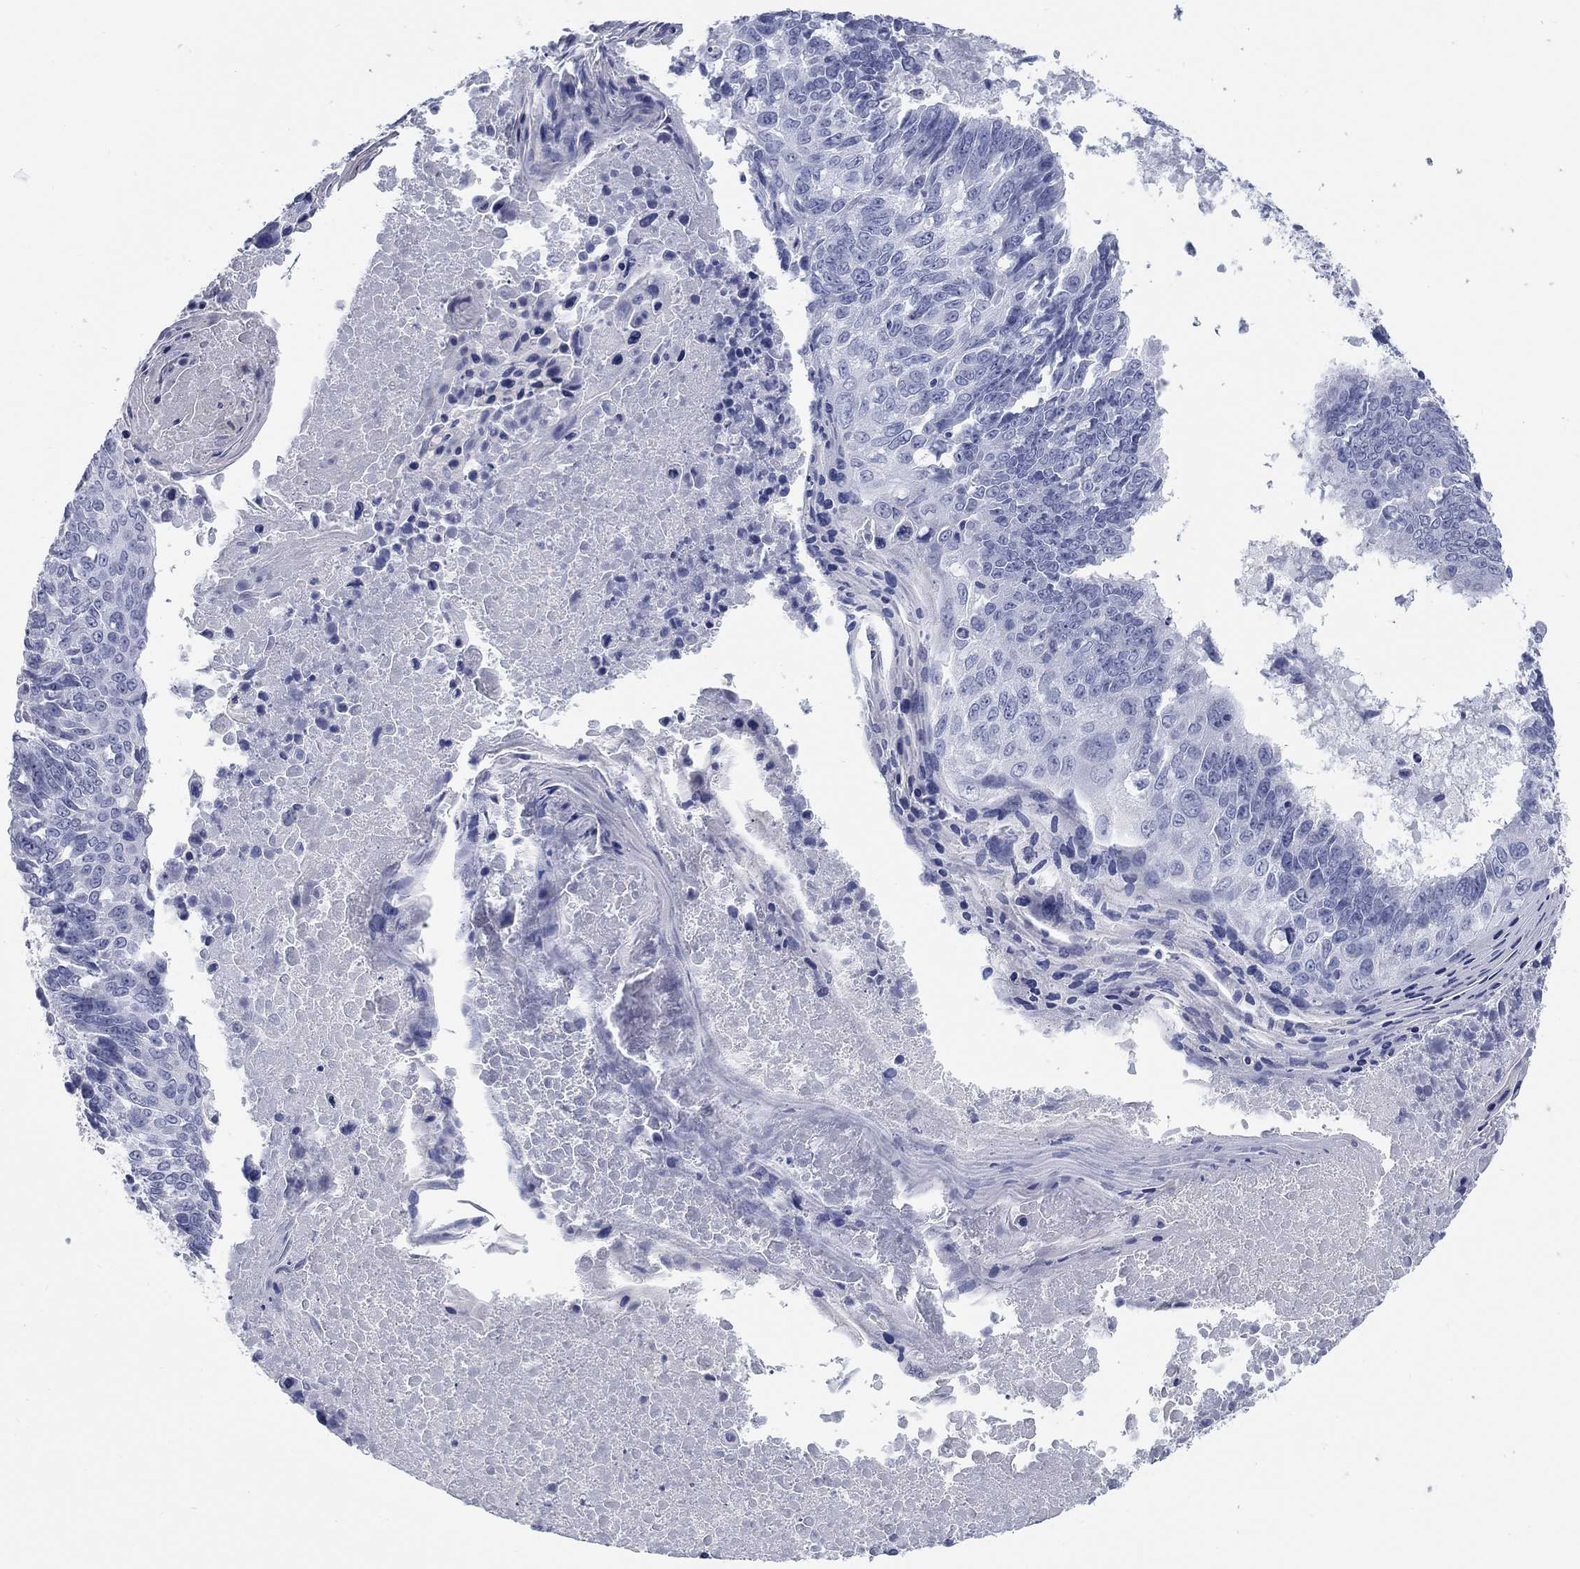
{"staining": {"intensity": "negative", "quantity": "none", "location": "none"}, "tissue": "lung cancer", "cell_type": "Tumor cells", "image_type": "cancer", "snomed": [{"axis": "morphology", "description": "Squamous cell carcinoma, NOS"}, {"axis": "topography", "description": "Lung"}], "caption": "The micrograph shows no significant staining in tumor cells of squamous cell carcinoma (lung).", "gene": "ATP6V1G2", "patient": {"sex": "male", "age": 73}}